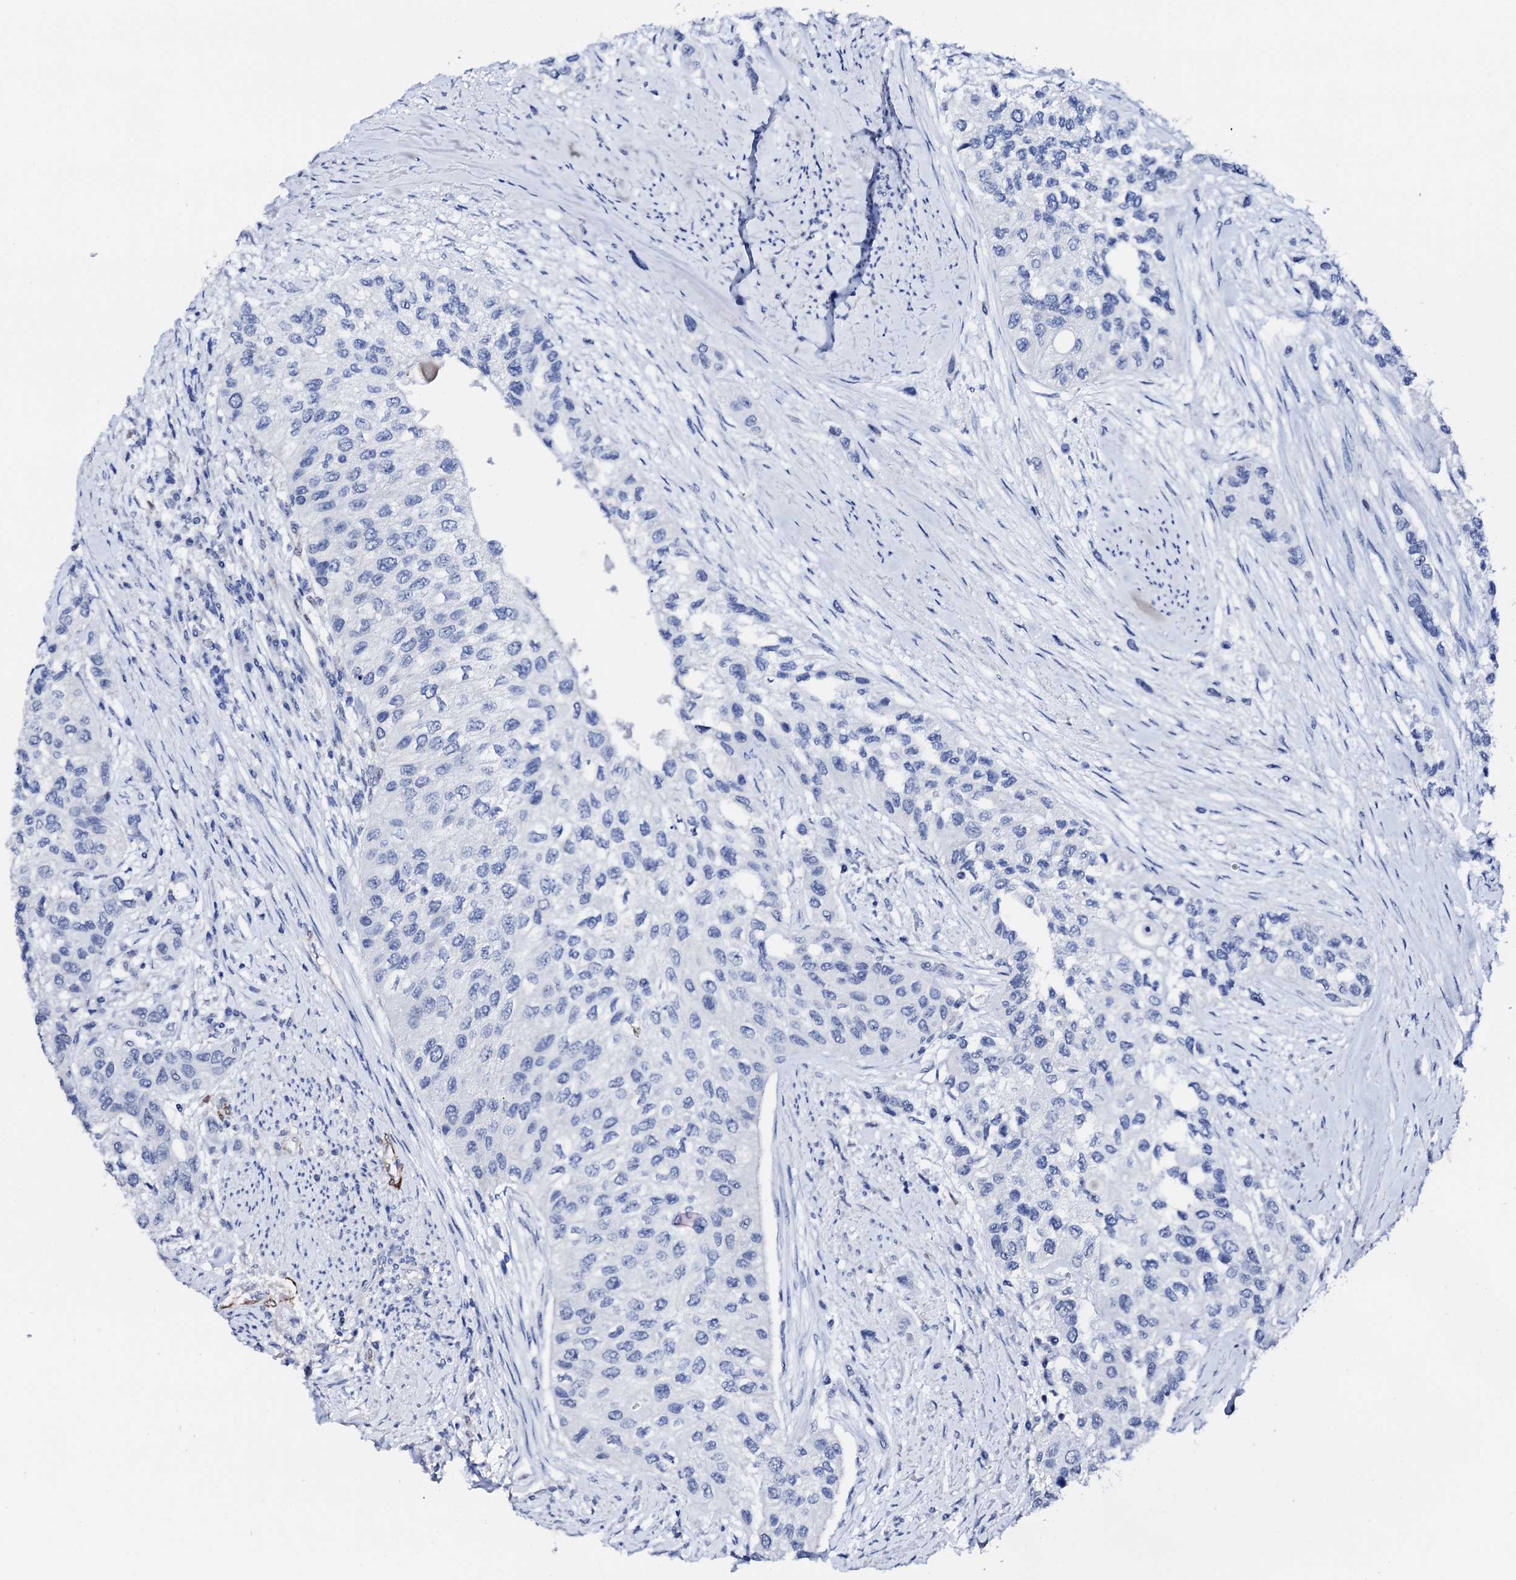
{"staining": {"intensity": "negative", "quantity": "none", "location": "none"}, "tissue": "urothelial cancer", "cell_type": "Tumor cells", "image_type": "cancer", "snomed": [{"axis": "morphology", "description": "Normal tissue, NOS"}, {"axis": "morphology", "description": "Urothelial carcinoma, High grade"}, {"axis": "topography", "description": "Vascular tissue"}, {"axis": "topography", "description": "Urinary bladder"}], "caption": "DAB (3,3'-diaminobenzidine) immunohistochemical staining of urothelial cancer exhibits no significant staining in tumor cells.", "gene": "NRIP2", "patient": {"sex": "female", "age": 56}}